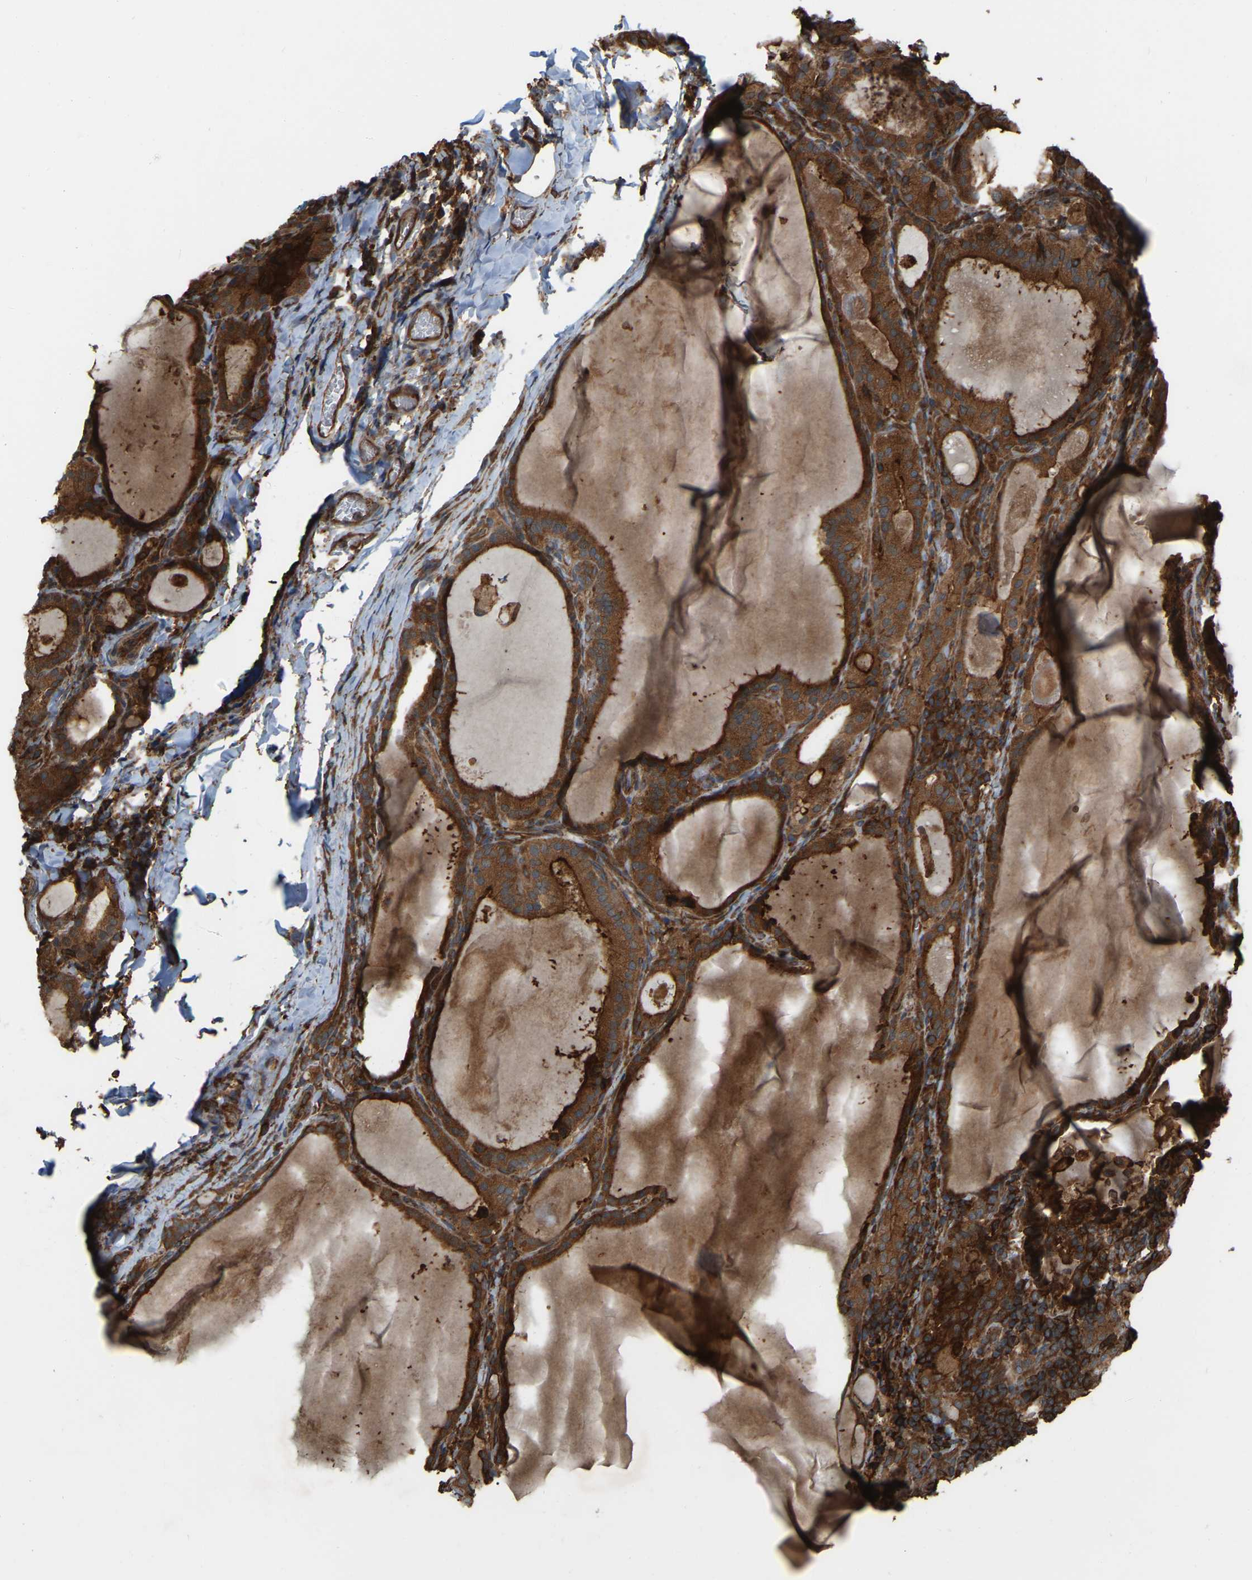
{"staining": {"intensity": "strong", "quantity": ">75%", "location": "cytoplasmic/membranous"}, "tissue": "thyroid cancer", "cell_type": "Tumor cells", "image_type": "cancer", "snomed": [{"axis": "morphology", "description": "Papillary adenocarcinoma, NOS"}, {"axis": "topography", "description": "Thyroid gland"}], "caption": "Human thyroid cancer stained for a protein (brown) shows strong cytoplasmic/membranous positive expression in approximately >75% of tumor cells.", "gene": "SAMD9L", "patient": {"sex": "female", "age": 42}}